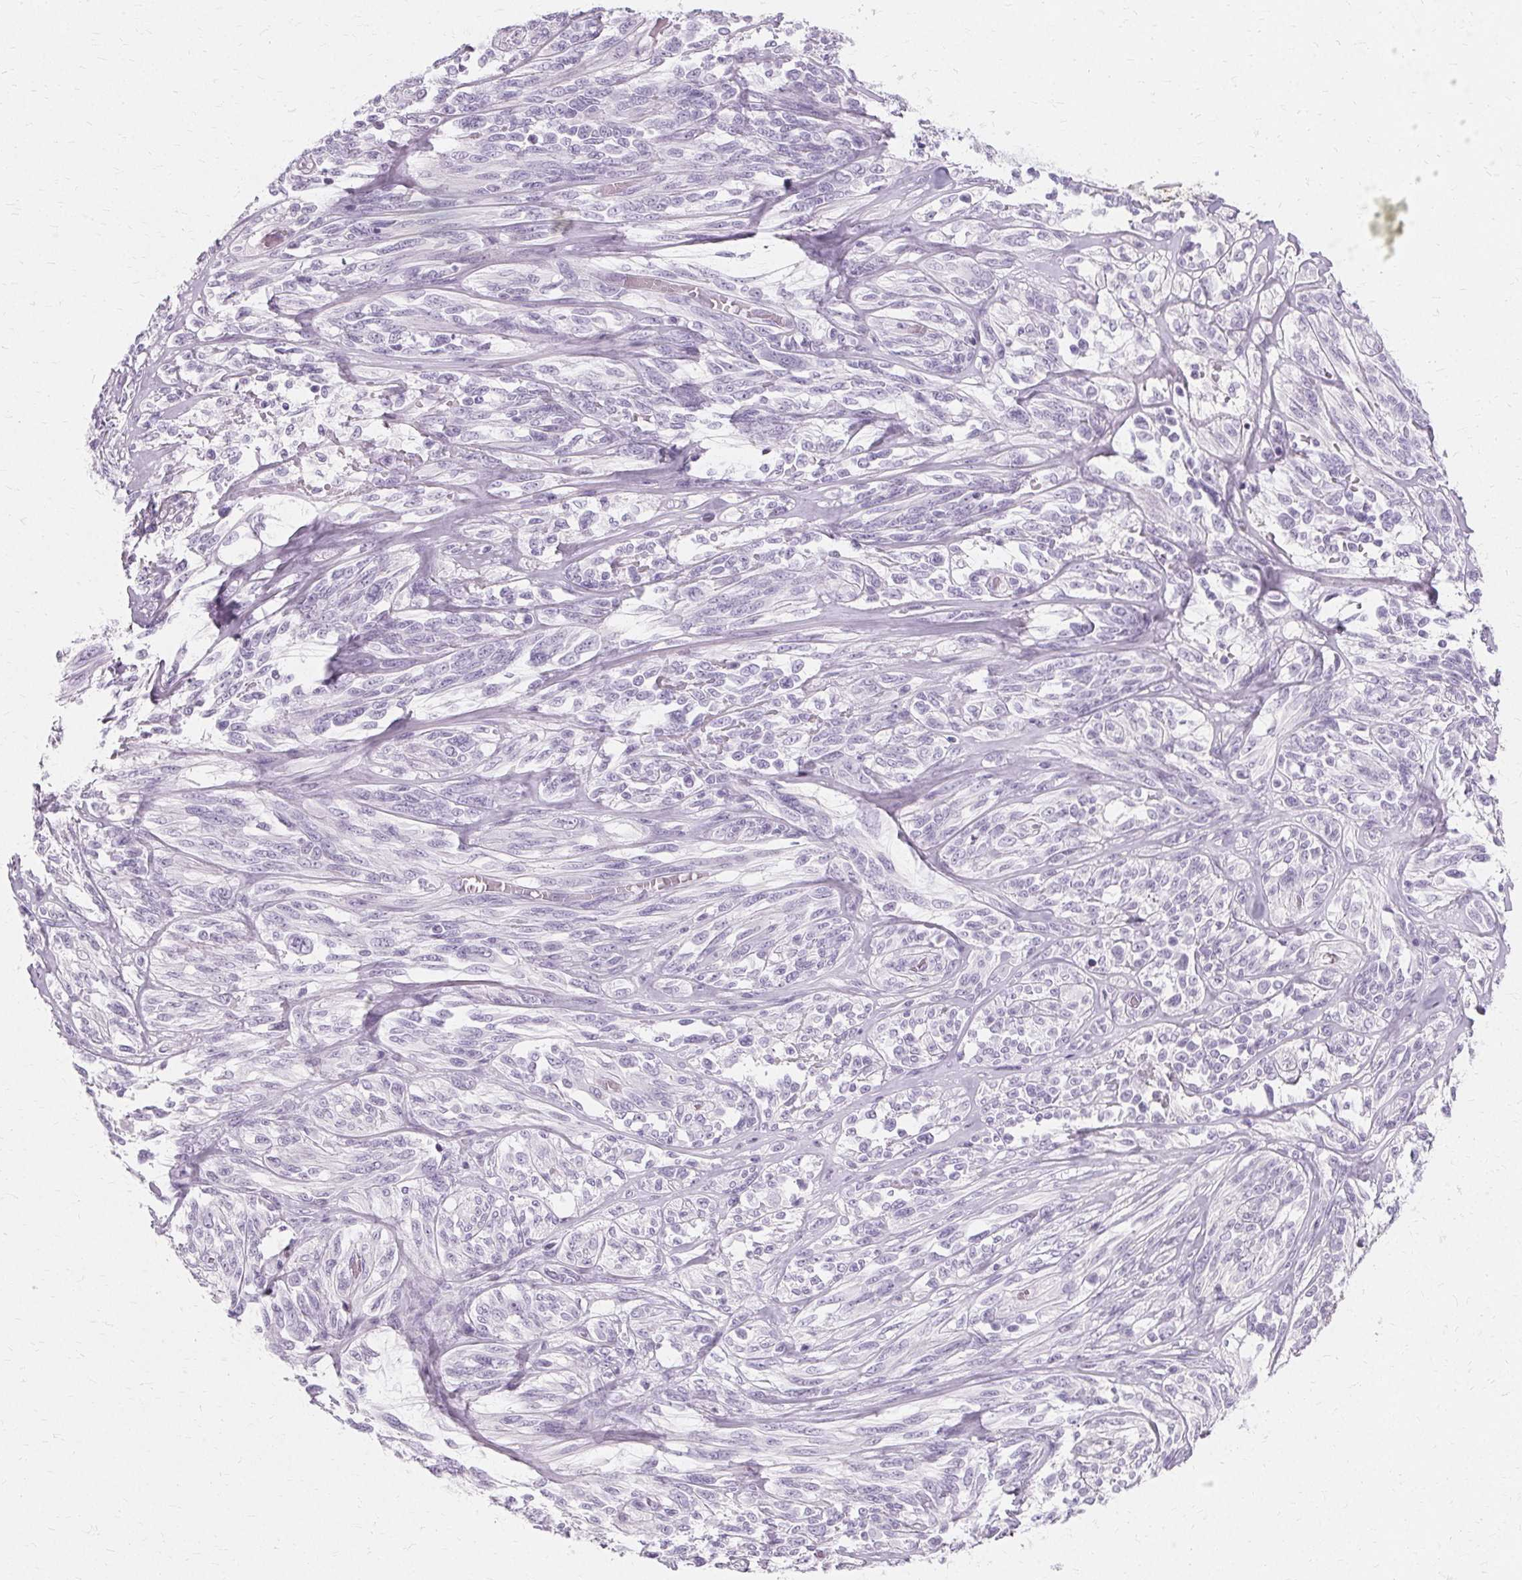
{"staining": {"intensity": "negative", "quantity": "none", "location": "none"}, "tissue": "melanoma", "cell_type": "Tumor cells", "image_type": "cancer", "snomed": [{"axis": "morphology", "description": "Malignant melanoma, NOS"}, {"axis": "topography", "description": "Skin"}], "caption": "Photomicrograph shows no significant protein staining in tumor cells of melanoma.", "gene": "KRT6C", "patient": {"sex": "female", "age": 91}}